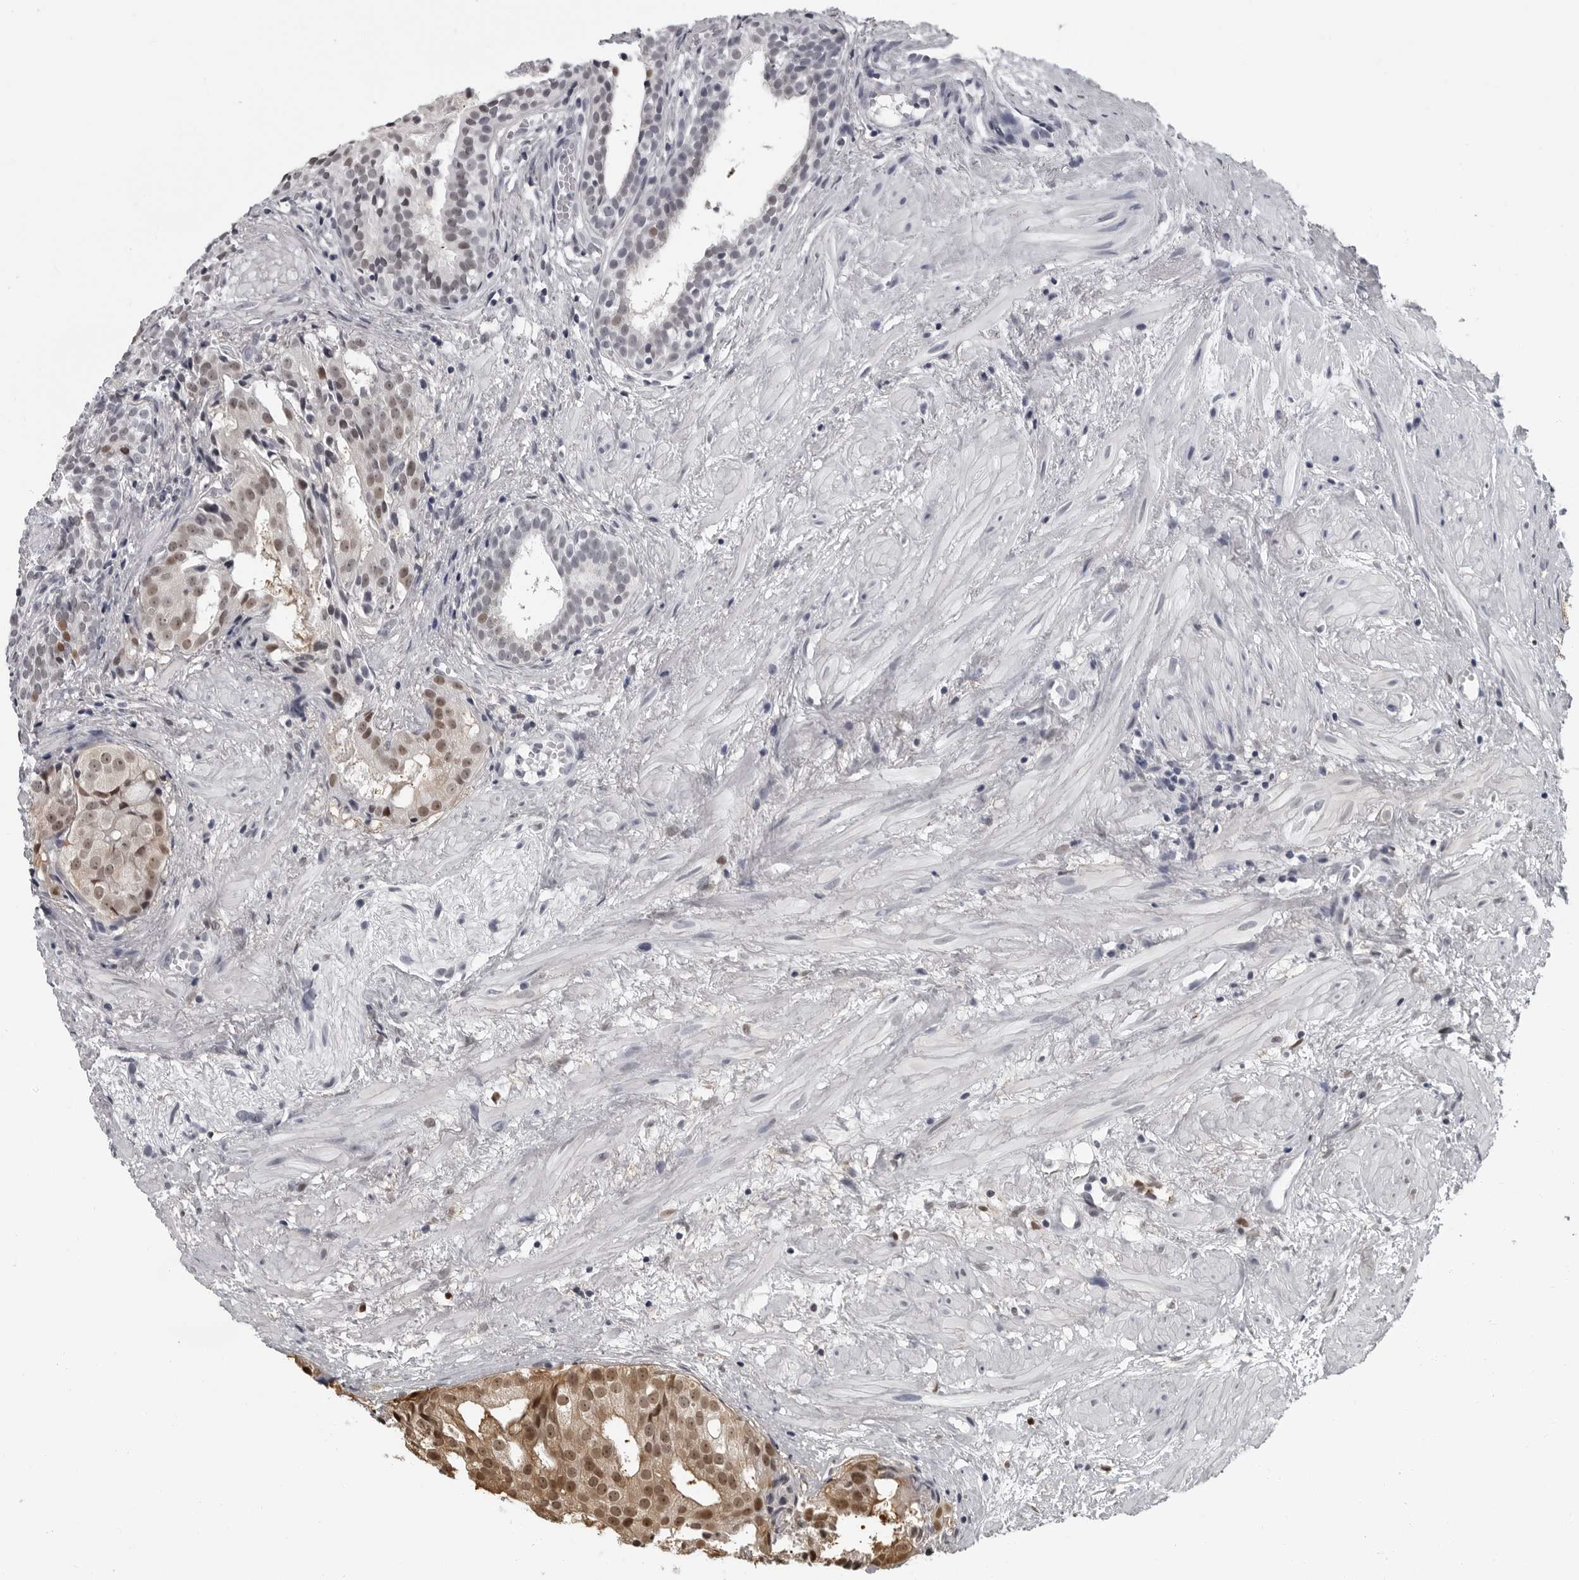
{"staining": {"intensity": "moderate", "quantity": "25%-75%", "location": "nuclear"}, "tissue": "prostate cancer", "cell_type": "Tumor cells", "image_type": "cancer", "snomed": [{"axis": "morphology", "description": "Adenocarcinoma, Low grade"}, {"axis": "topography", "description": "Prostate"}], "caption": "Approximately 25%-75% of tumor cells in low-grade adenocarcinoma (prostate) reveal moderate nuclear protein positivity as visualized by brown immunohistochemical staining.", "gene": "LZIC", "patient": {"sex": "male", "age": 88}}